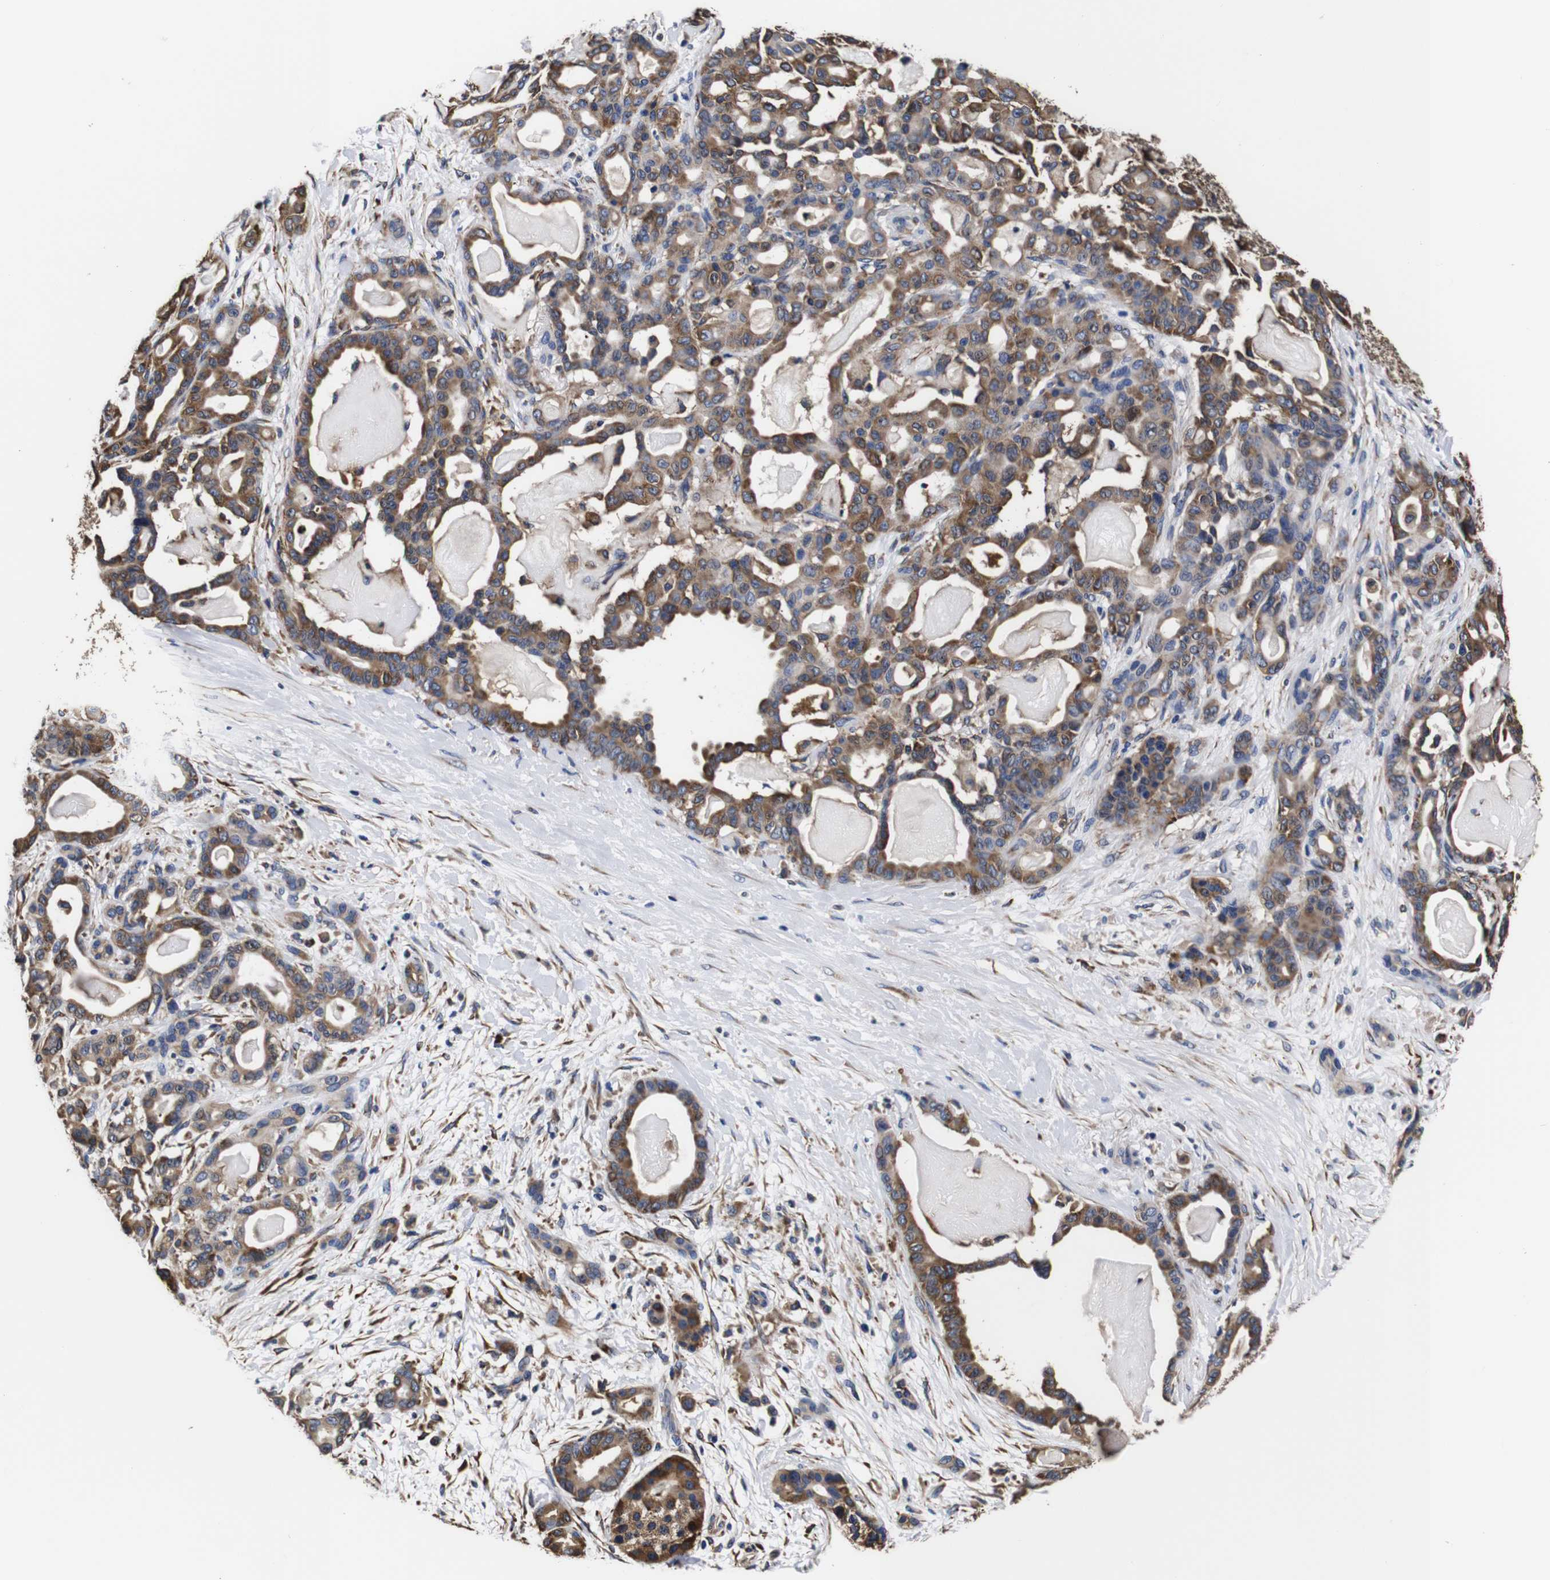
{"staining": {"intensity": "moderate", "quantity": ">75%", "location": "cytoplasmic/membranous"}, "tissue": "pancreatic cancer", "cell_type": "Tumor cells", "image_type": "cancer", "snomed": [{"axis": "morphology", "description": "Adenocarcinoma, NOS"}, {"axis": "topography", "description": "Pancreas"}], "caption": "Protein expression analysis of human pancreatic cancer (adenocarcinoma) reveals moderate cytoplasmic/membranous staining in about >75% of tumor cells.", "gene": "PPIB", "patient": {"sex": "male", "age": 63}}